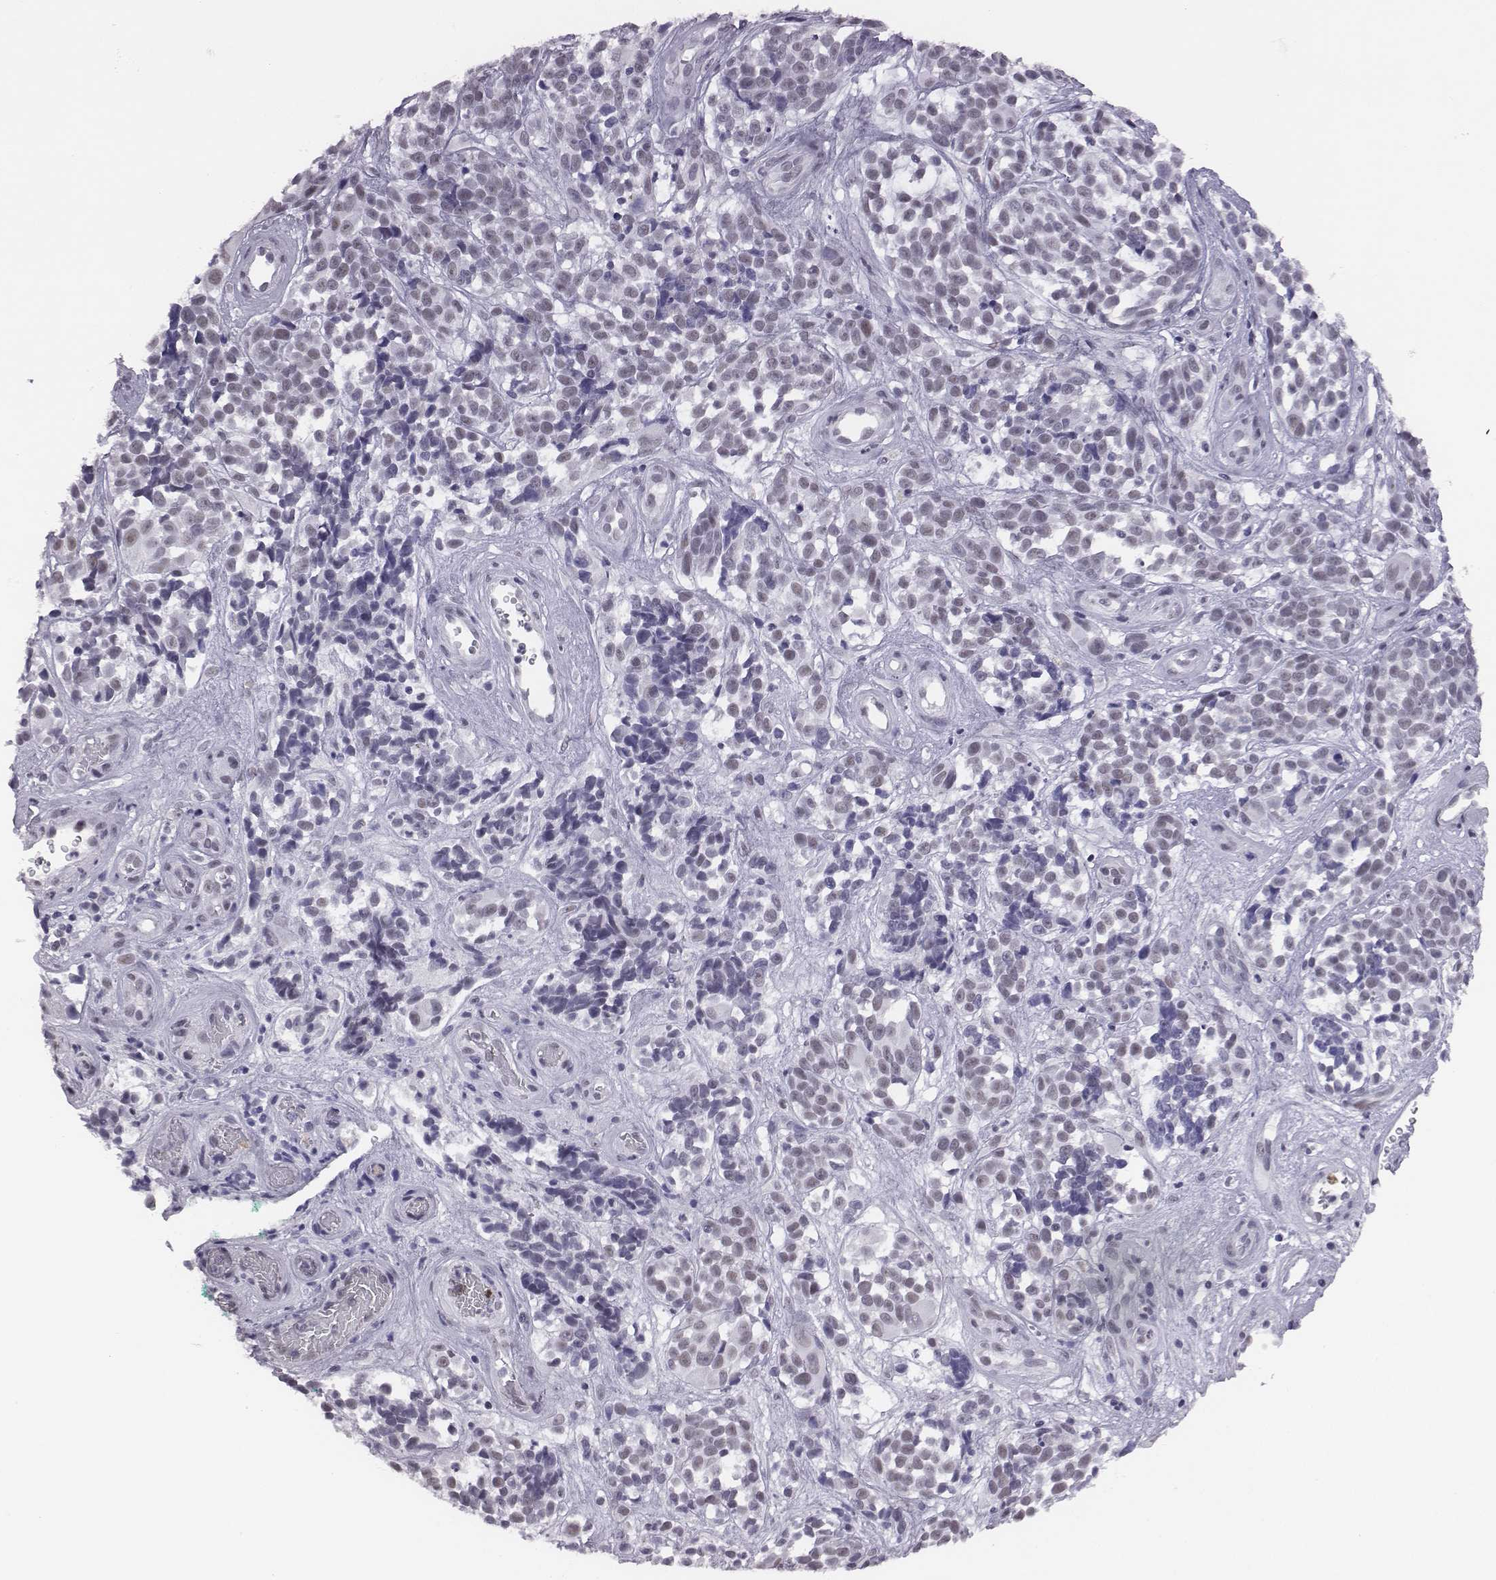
{"staining": {"intensity": "negative", "quantity": "none", "location": "none"}, "tissue": "melanoma", "cell_type": "Tumor cells", "image_type": "cancer", "snomed": [{"axis": "morphology", "description": "Malignant melanoma, NOS"}, {"axis": "topography", "description": "Skin"}], "caption": "Protein analysis of malignant melanoma displays no significant expression in tumor cells. (Brightfield microscopy of DAB (3,3'-diaminobenzidine) IHC at high magnification).", "gene": "ACOD1", "patient": {"sex": "female", "age": 88}}